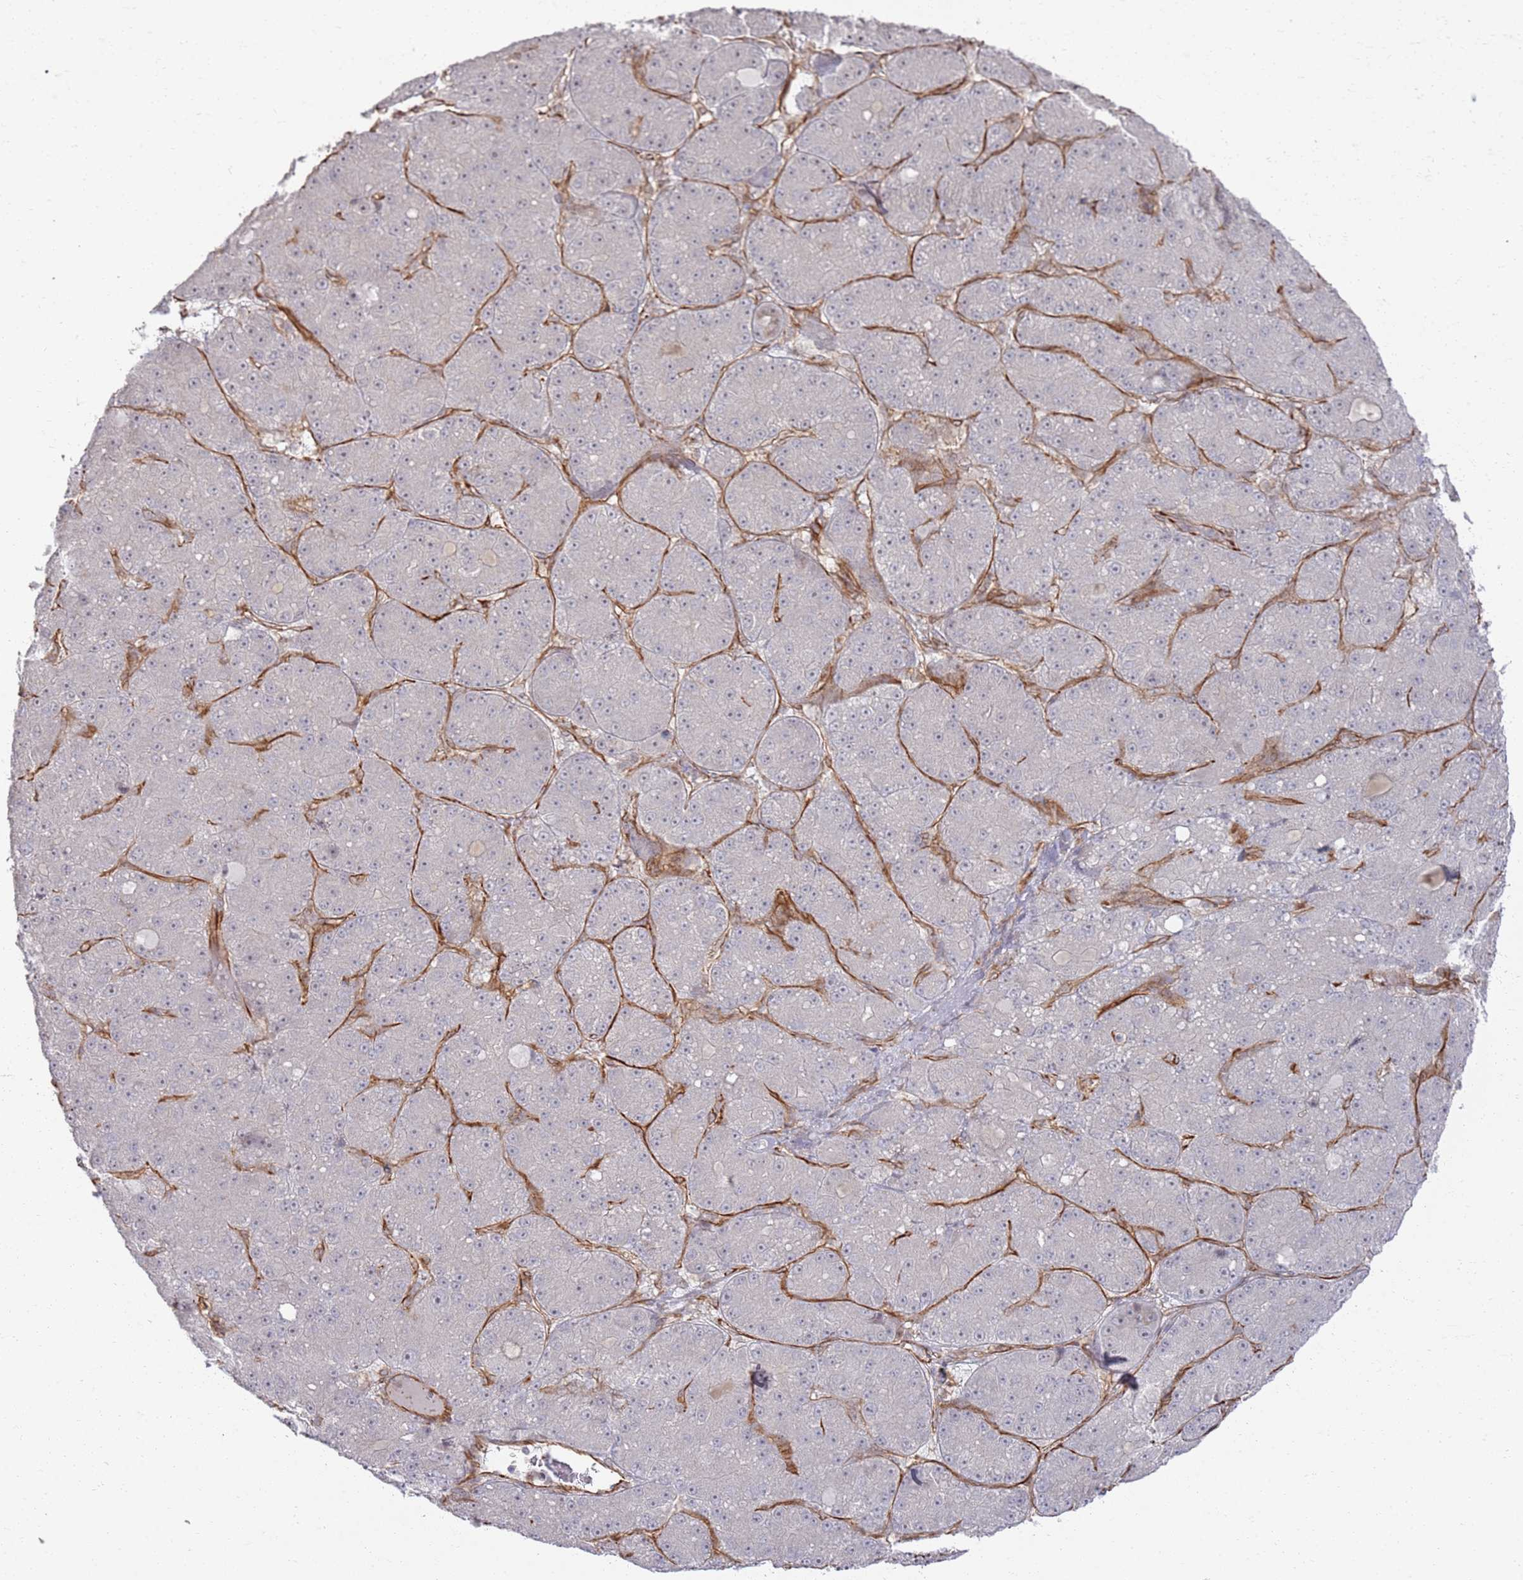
{"staining": {"intensity": "negative", "quantity": "none", "location": "none"}, "tissue": "liver cancer", "cell_type": "Tumor cells", "image_type": "cancer", "snomed": [{"axis": "morphology", "description": "Carcinoma, Hepatocellular, NOS"}, {"axis": "topography", "description": "Liver"}], "caption": "High magnification brightfield microscopy of hepatocellular carcinoma (liver) stained with DAB (brown) and counterstained with hematoxylin (blue): tumor cells show no significant positivity.", "gene": "PHF21A", "patient": {"sex": "male", "age": 67}}